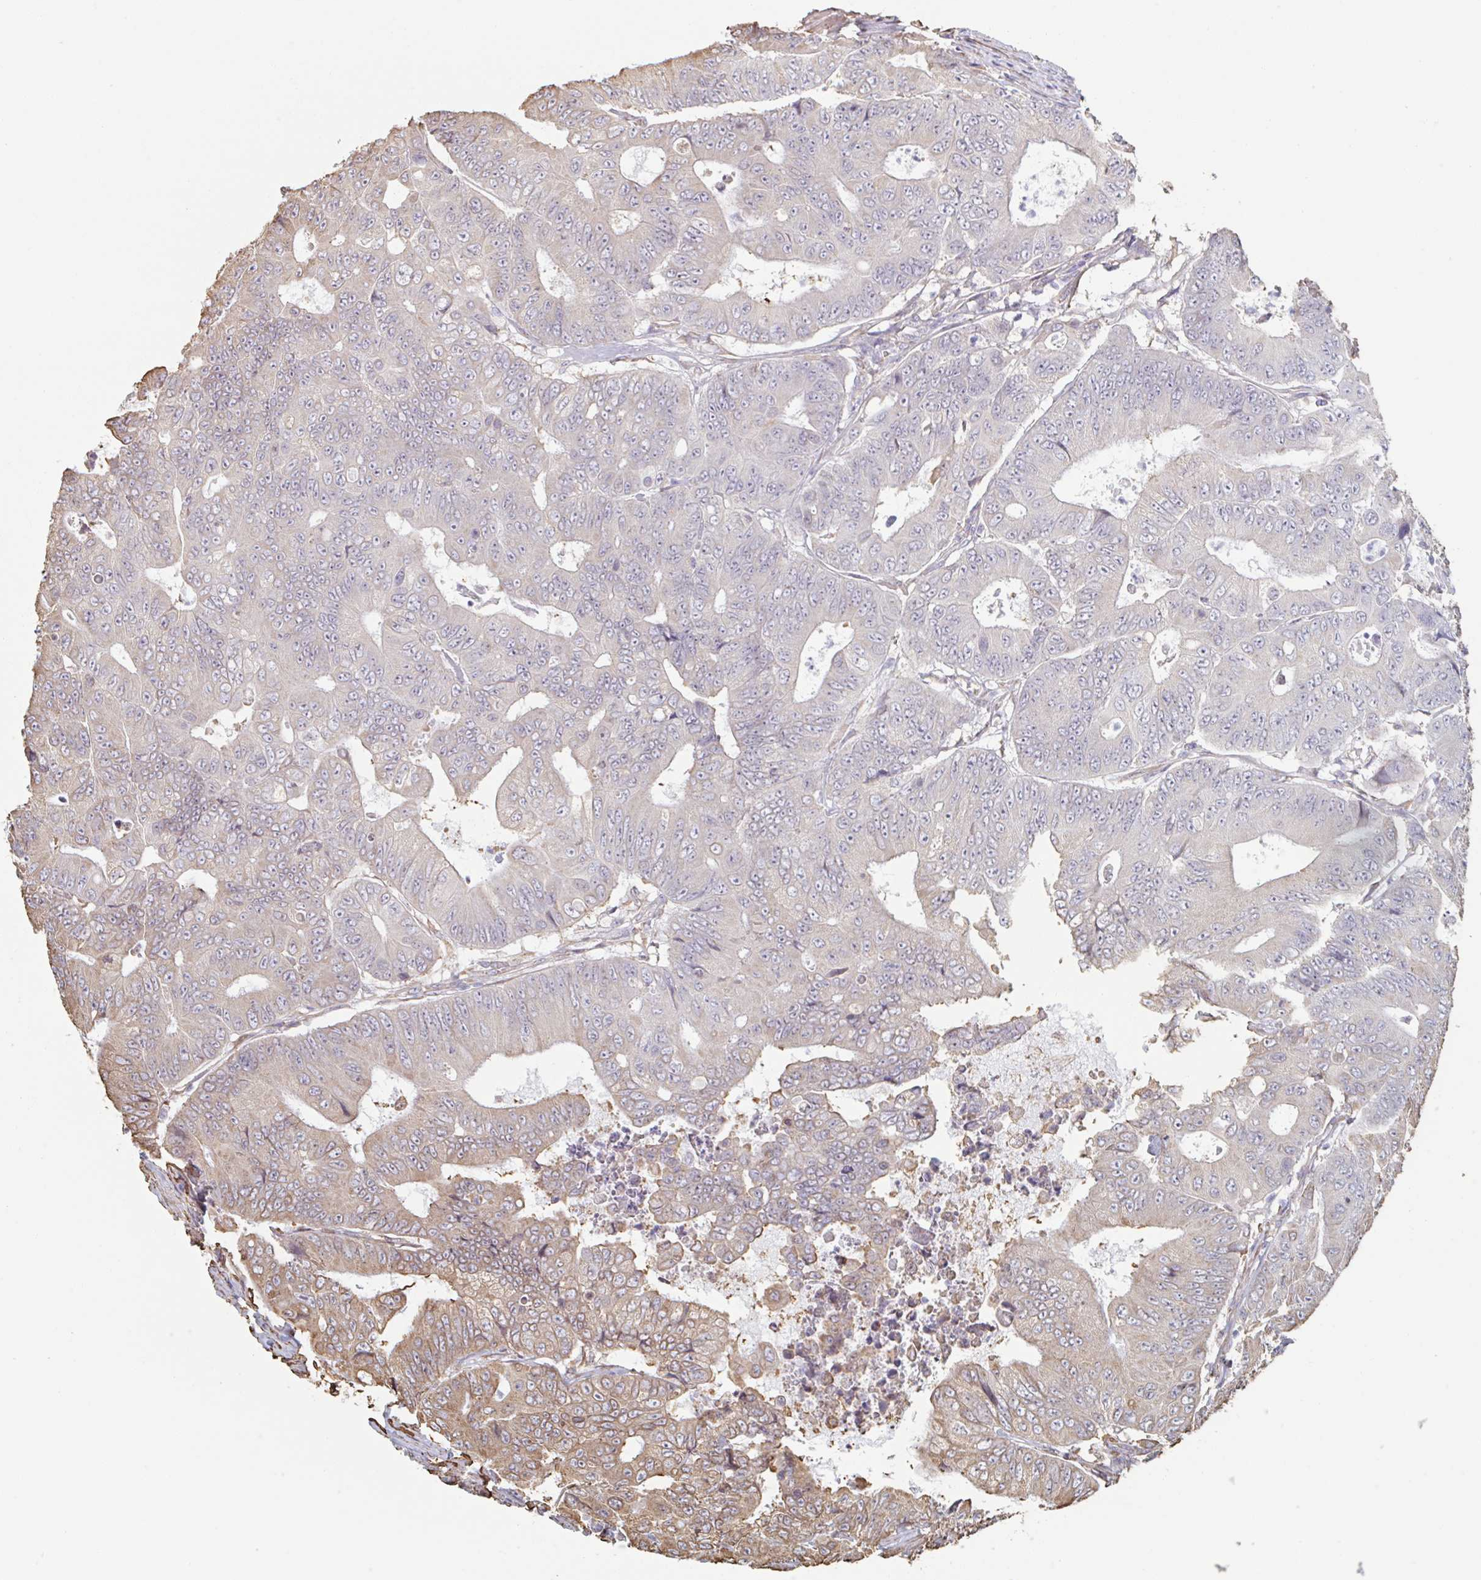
{"staining": {"intensity": "moderate", "quantity": "25%-75%", "location": "cytoplasmic/membranous"}, "tissue": "colorectal cancer", "cell_type": "Tumor cells", "image_type": "cancer", "snomed": [{"axis": "morphology", "description": "Adenocarcinoma, NOS"}, {"axis": "topography", "description": "Colon"}], "caption": "Immunohistochemistry (DAB) staining of human colorectal cancer displays moderate cytoplasmic/membranous protein positivity in about 25%-75% of tumor cells.", "gene": "RAB5IF", "patient": {"sex": "female", "age": 48}}